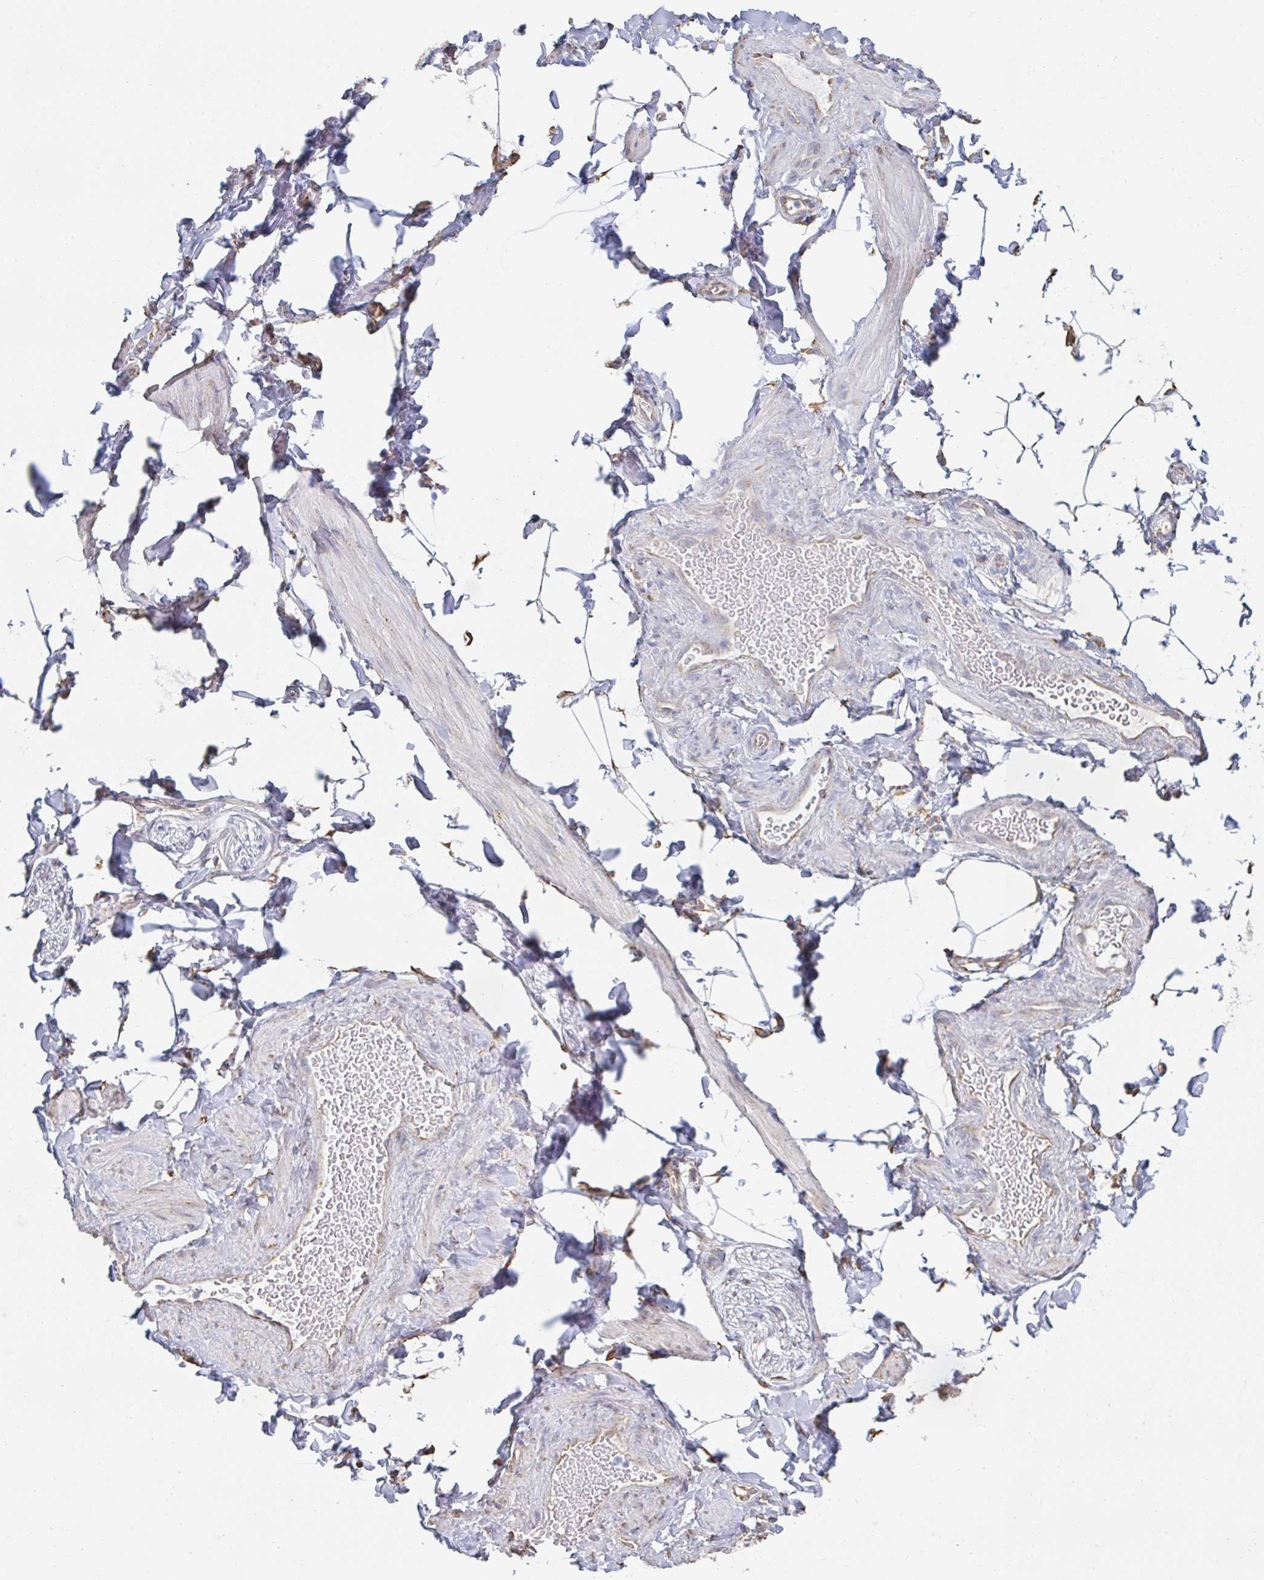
{"staining": {"intensity": "negative", "quantity": "none", "location": "none"}, "tissue": "adipose tissue", "cell_type": "Adipocytes", "image_type": "normal", "snomed": [{"axis": "morphology", "description": "Normal tissue, NOS"}, {"axis": "topography", "description": "Soft tissue"}, {"axis": "topography", "description": "Adipose tissue"}, {"axis": "topography", "description": "Vascular tissue"}, {"axis": "topography", "description": "Peripheral nerve tissue"}], "caption": "The histopathology image exhibits no staining of adipocytes in benign adipose tissue. Nuclei are stained in blue.", "gene": "RAB5IF", "patient": {"sex": "male", "age": 29}}